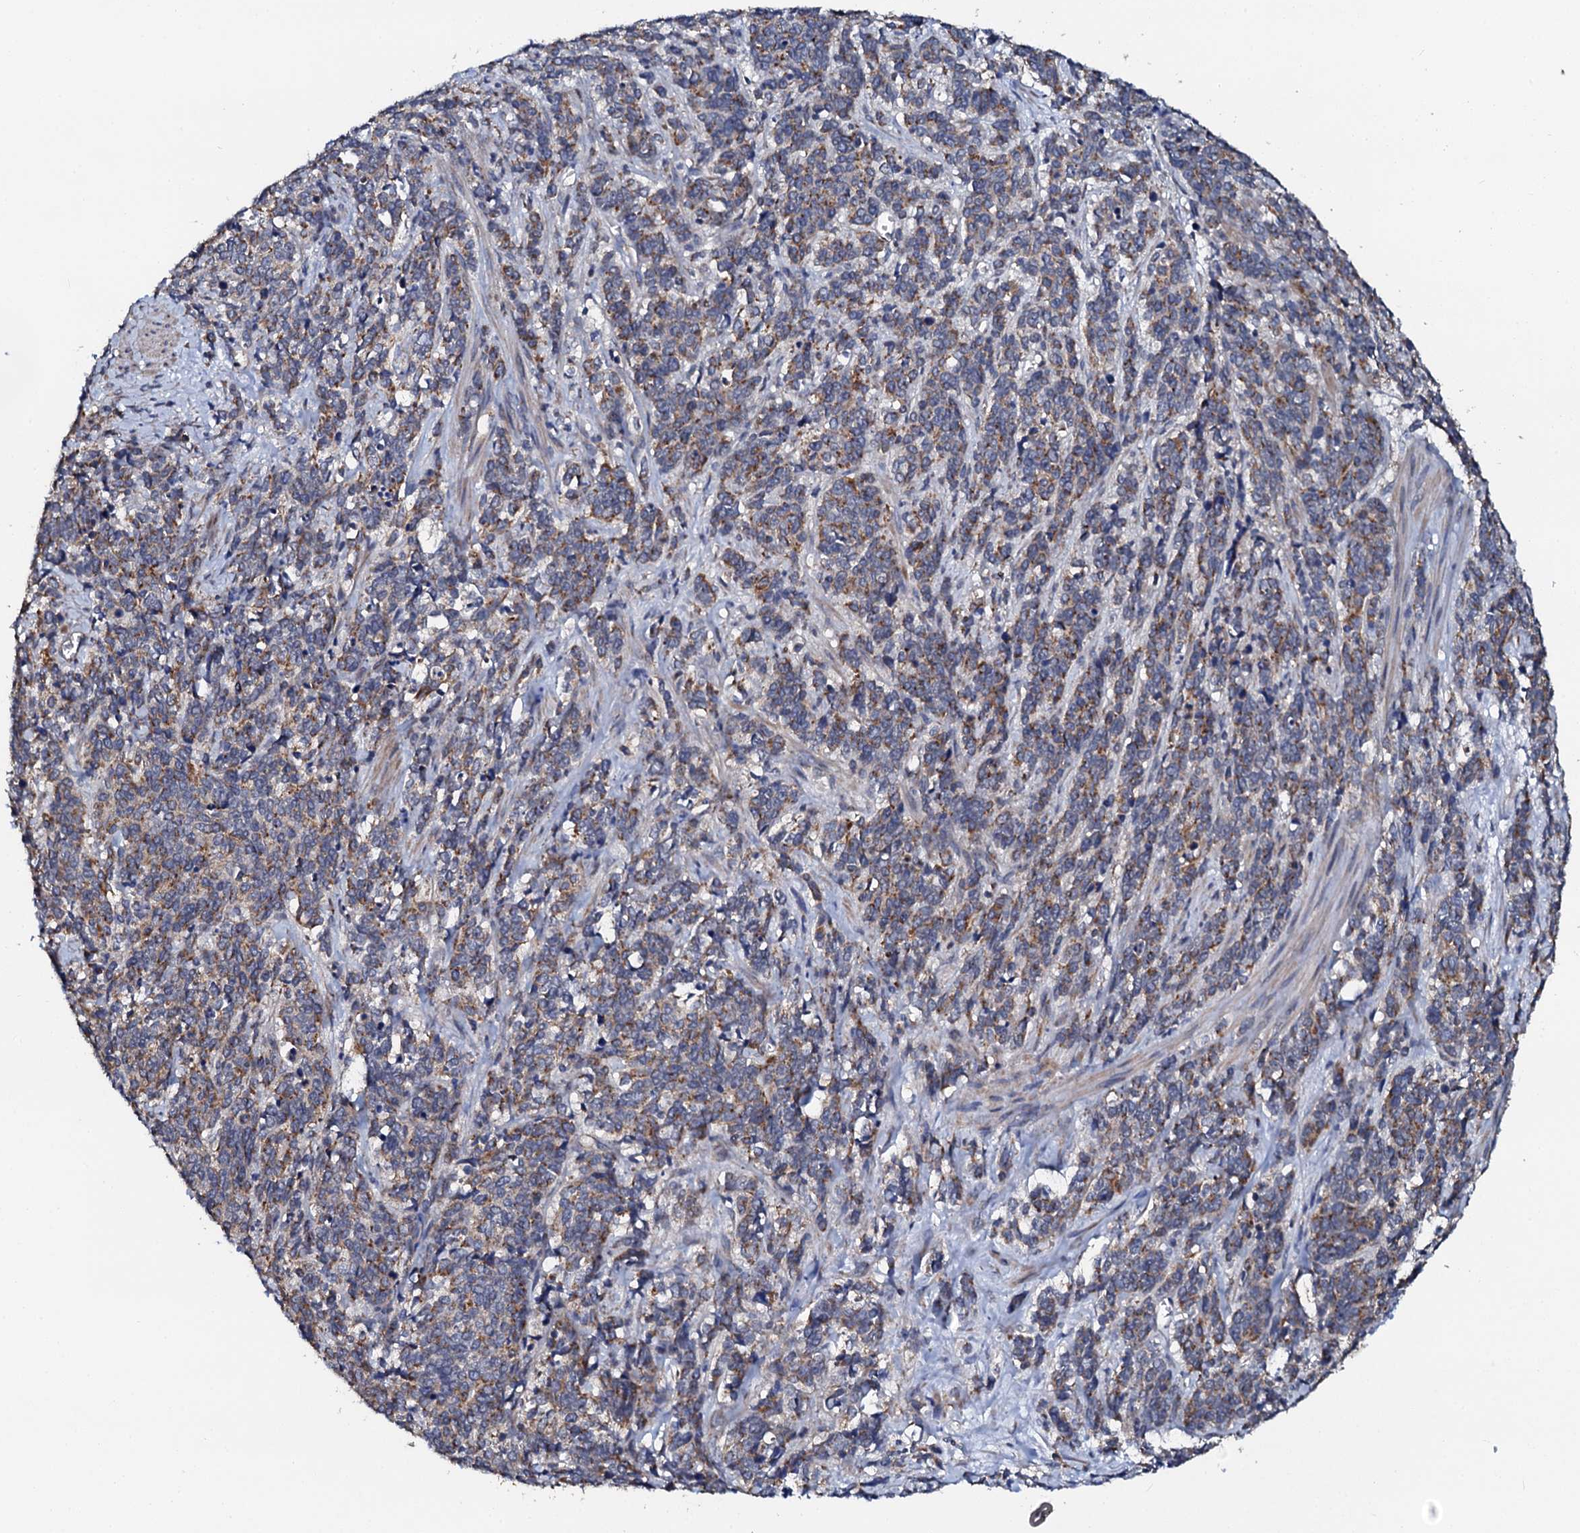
{"staining": {"intensity": "moderate", "quantity": "25%-75%", "location": "cytoplasmic/membranous"}, "tissue": "cervical cancer", "cell_type": "Tumor cells", "image_type": "cancer", "snomed": [{"axis": "morphology", "description": "Squamous cell carcinoma, NOS"}, {"axis": "topography", "description": "Cervix"}], "caption": "Cervical squamous cell carcinoma stained with DAB (3,3'-diaminobenzidine) IHC shows medium levels of moderate cytoplasmic/membranous staining in approximately 25%-75% of tumor cells. Nuclei are stained in blue.", "gene": "GLCE", "patient": {"sex": "female", "age": 60}}